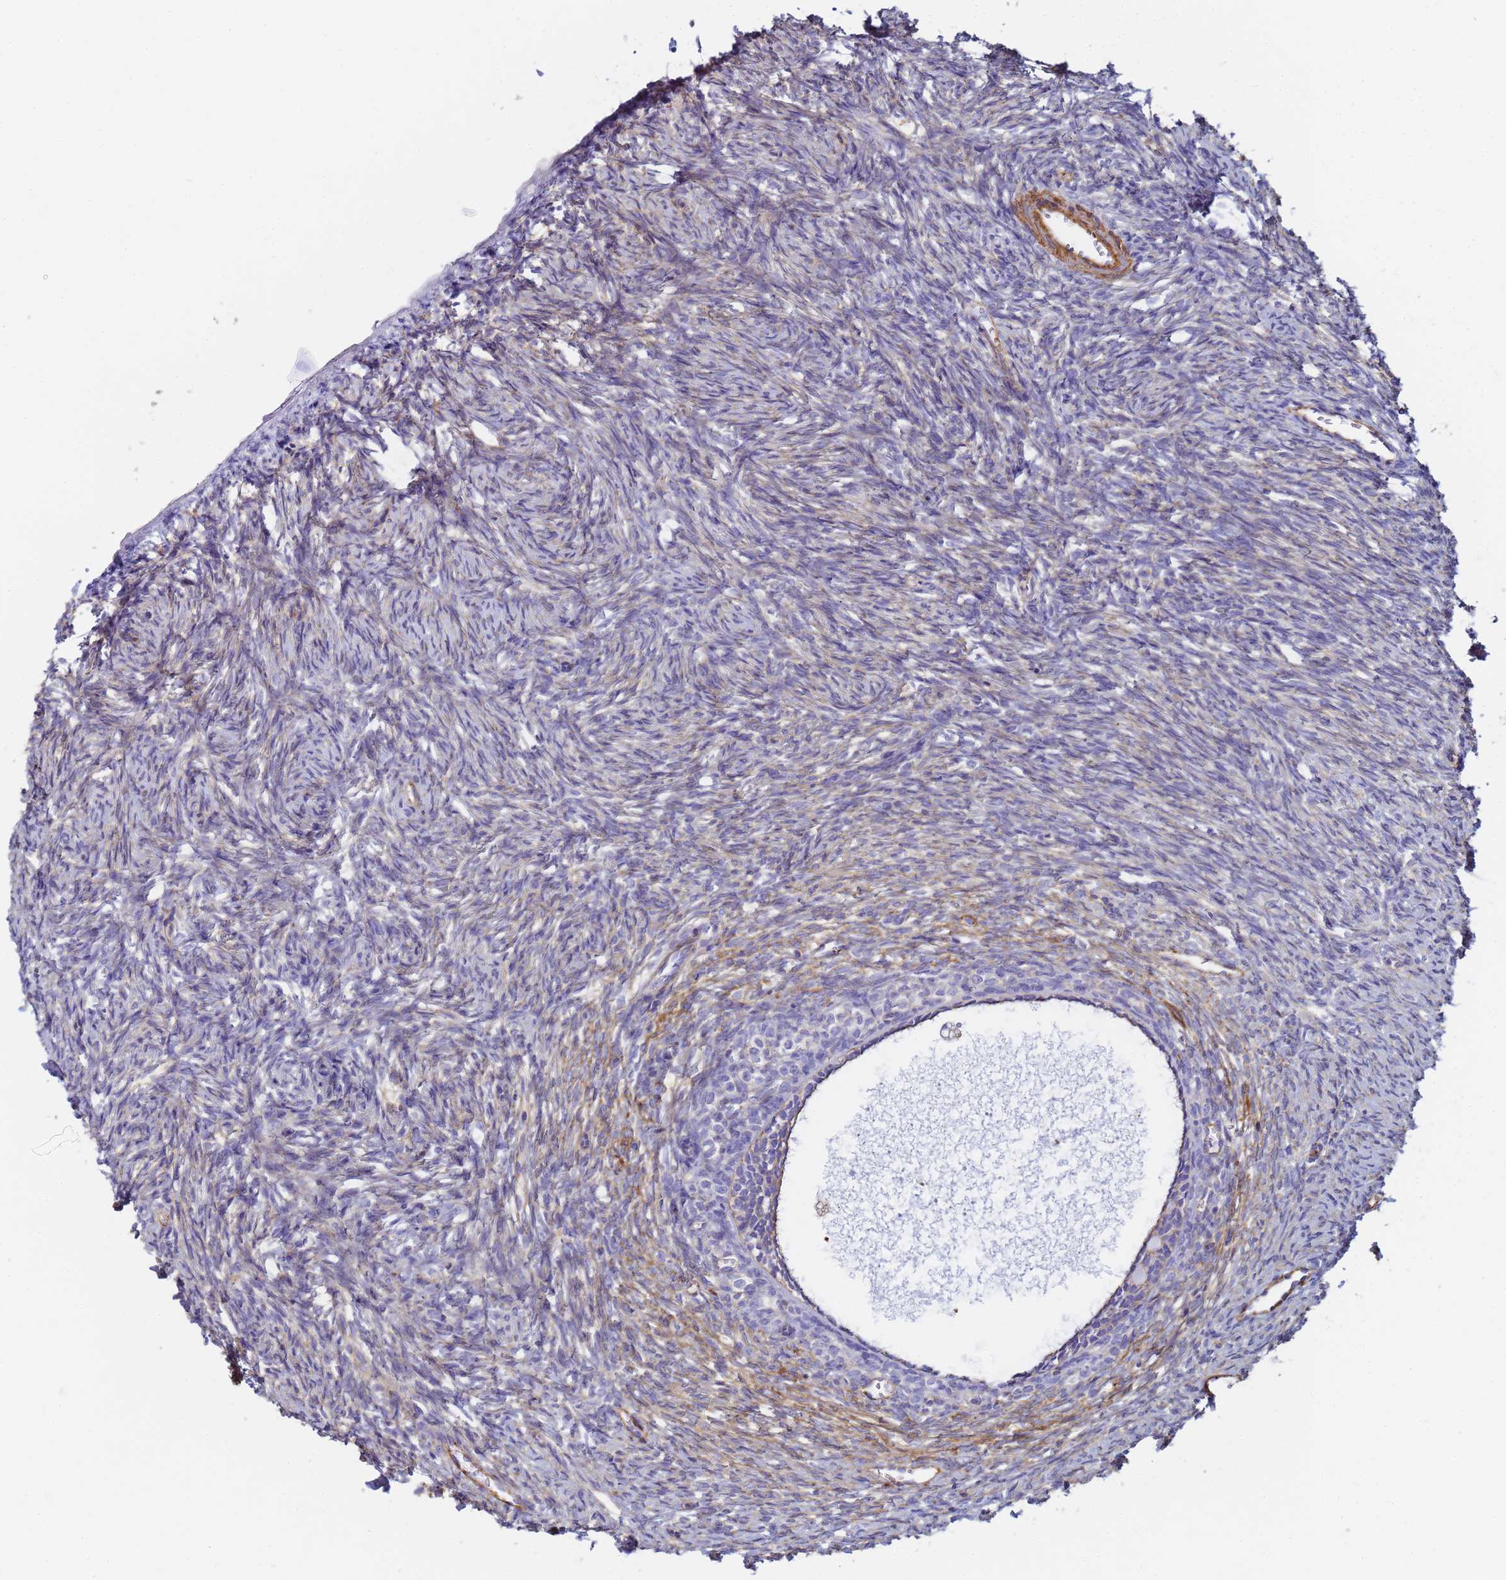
{"staining": {"intensity": "negative", "quantity": "none", "location": "none"}, "tissue": "ovary", "cell_type": "Follicle cells", "image_type": "normal", "snomed": [{"axis": "morphology", "description": "Normal tissue, NOS"}, {"axis": "topography", "description": "Ovary"}], "caption": "The immunohistochemistry histopathology image has no significant positivity in follicle cells of ovary.", "gene": "TPM1", "patient": {"sex": "female", "age": 51}}